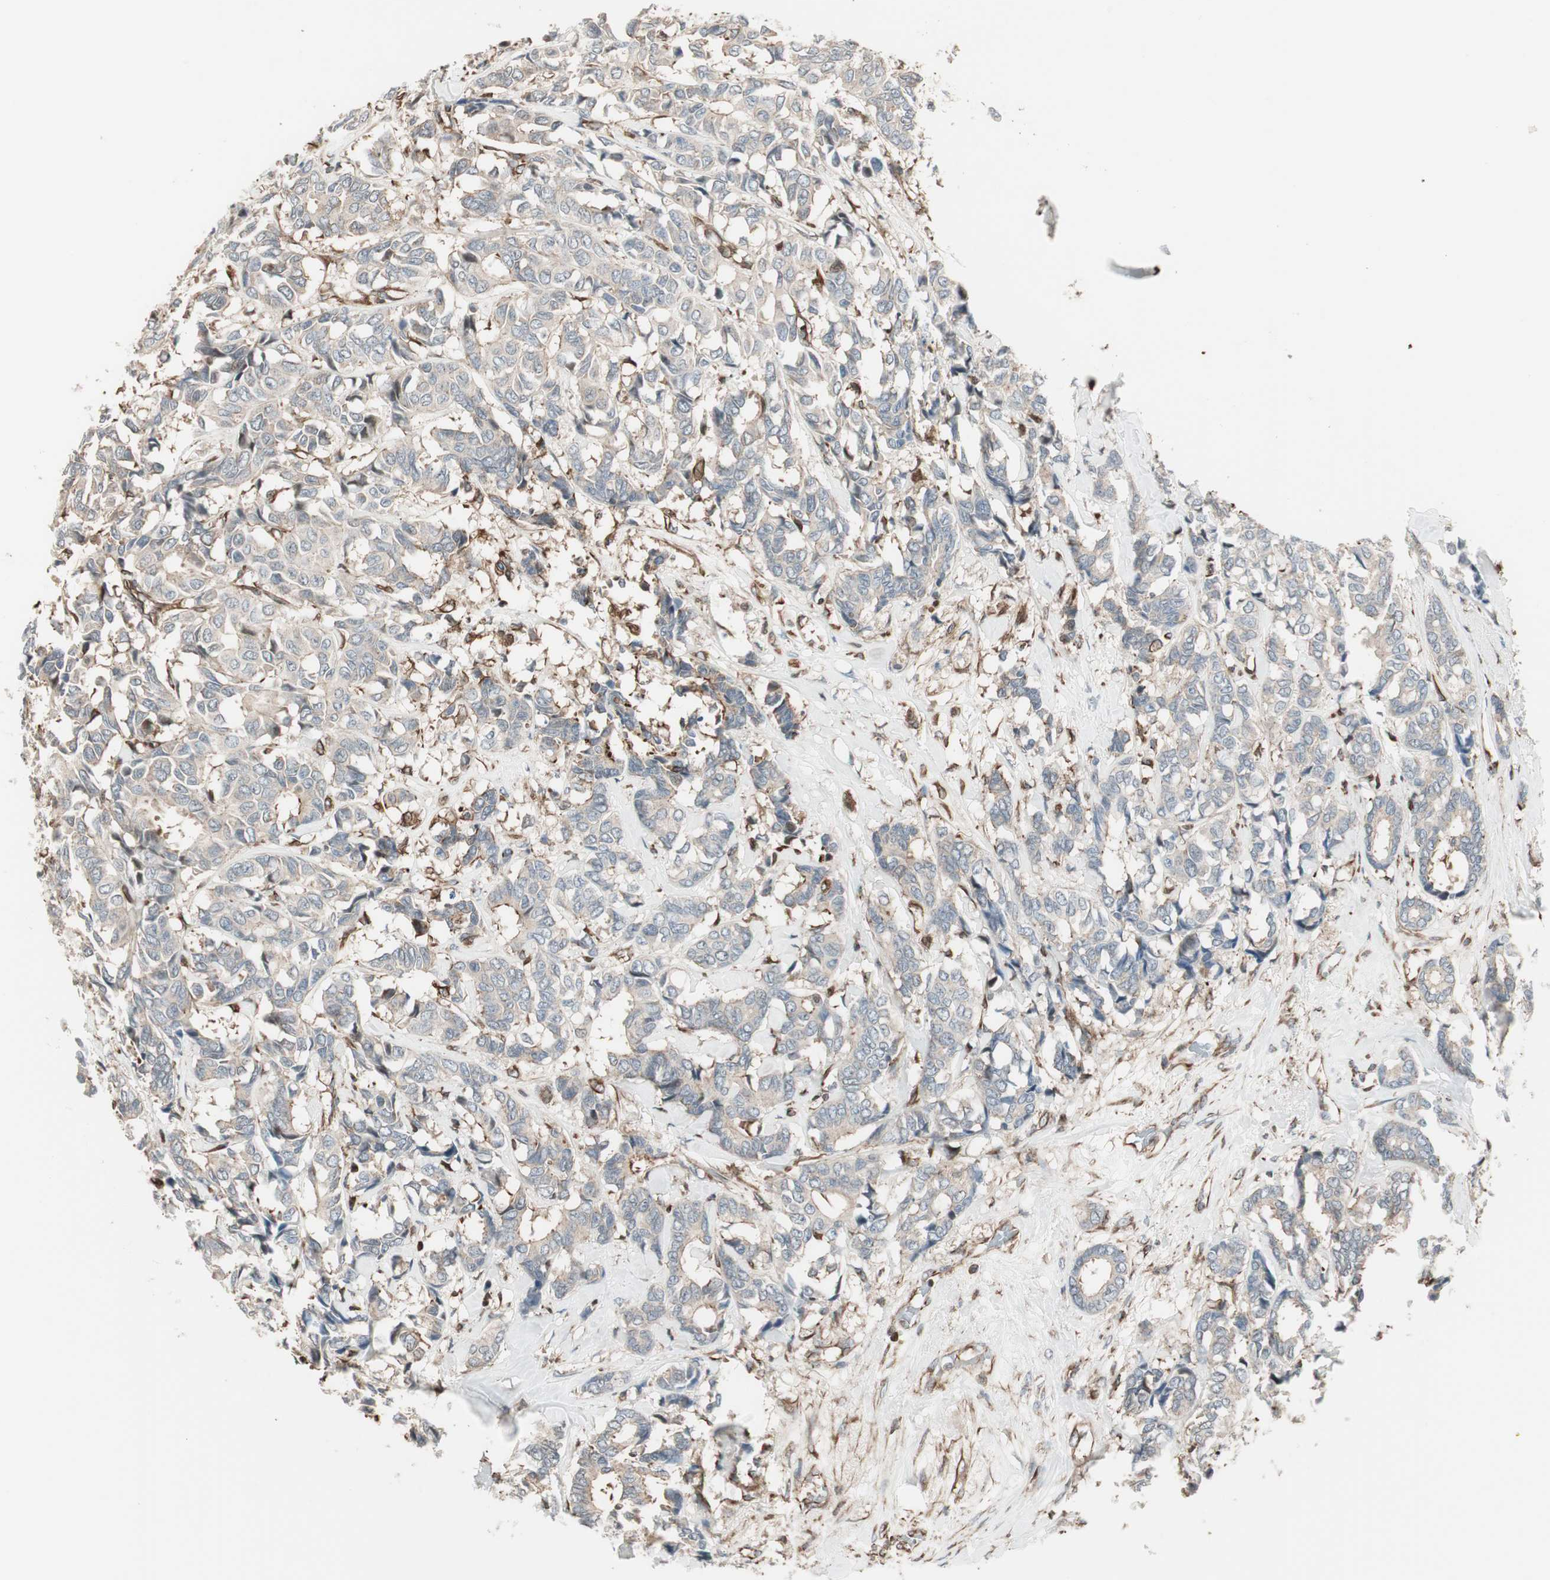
{"staining": {"intensity": "negative", "quantity": "none", "location": "none"}, "tissue": "breast cancer", "cell_type": "Tumor cells", "image_type": "cancer", "snomed": [{"axis": "morphology", "description": "Duct carcinoma"}, {"axis": "topography", "description": "Breast"}], "caption": "Tumor cells are negative for protein expression in human breast invasive ductal carcinoma. (Brightfield microscopy of DAB (3,3'-diaminobenzidine) immunohistochemistry at high magnification).", "gene": "MAD2L2", "patient": {"sex": "female", "age": 87}}